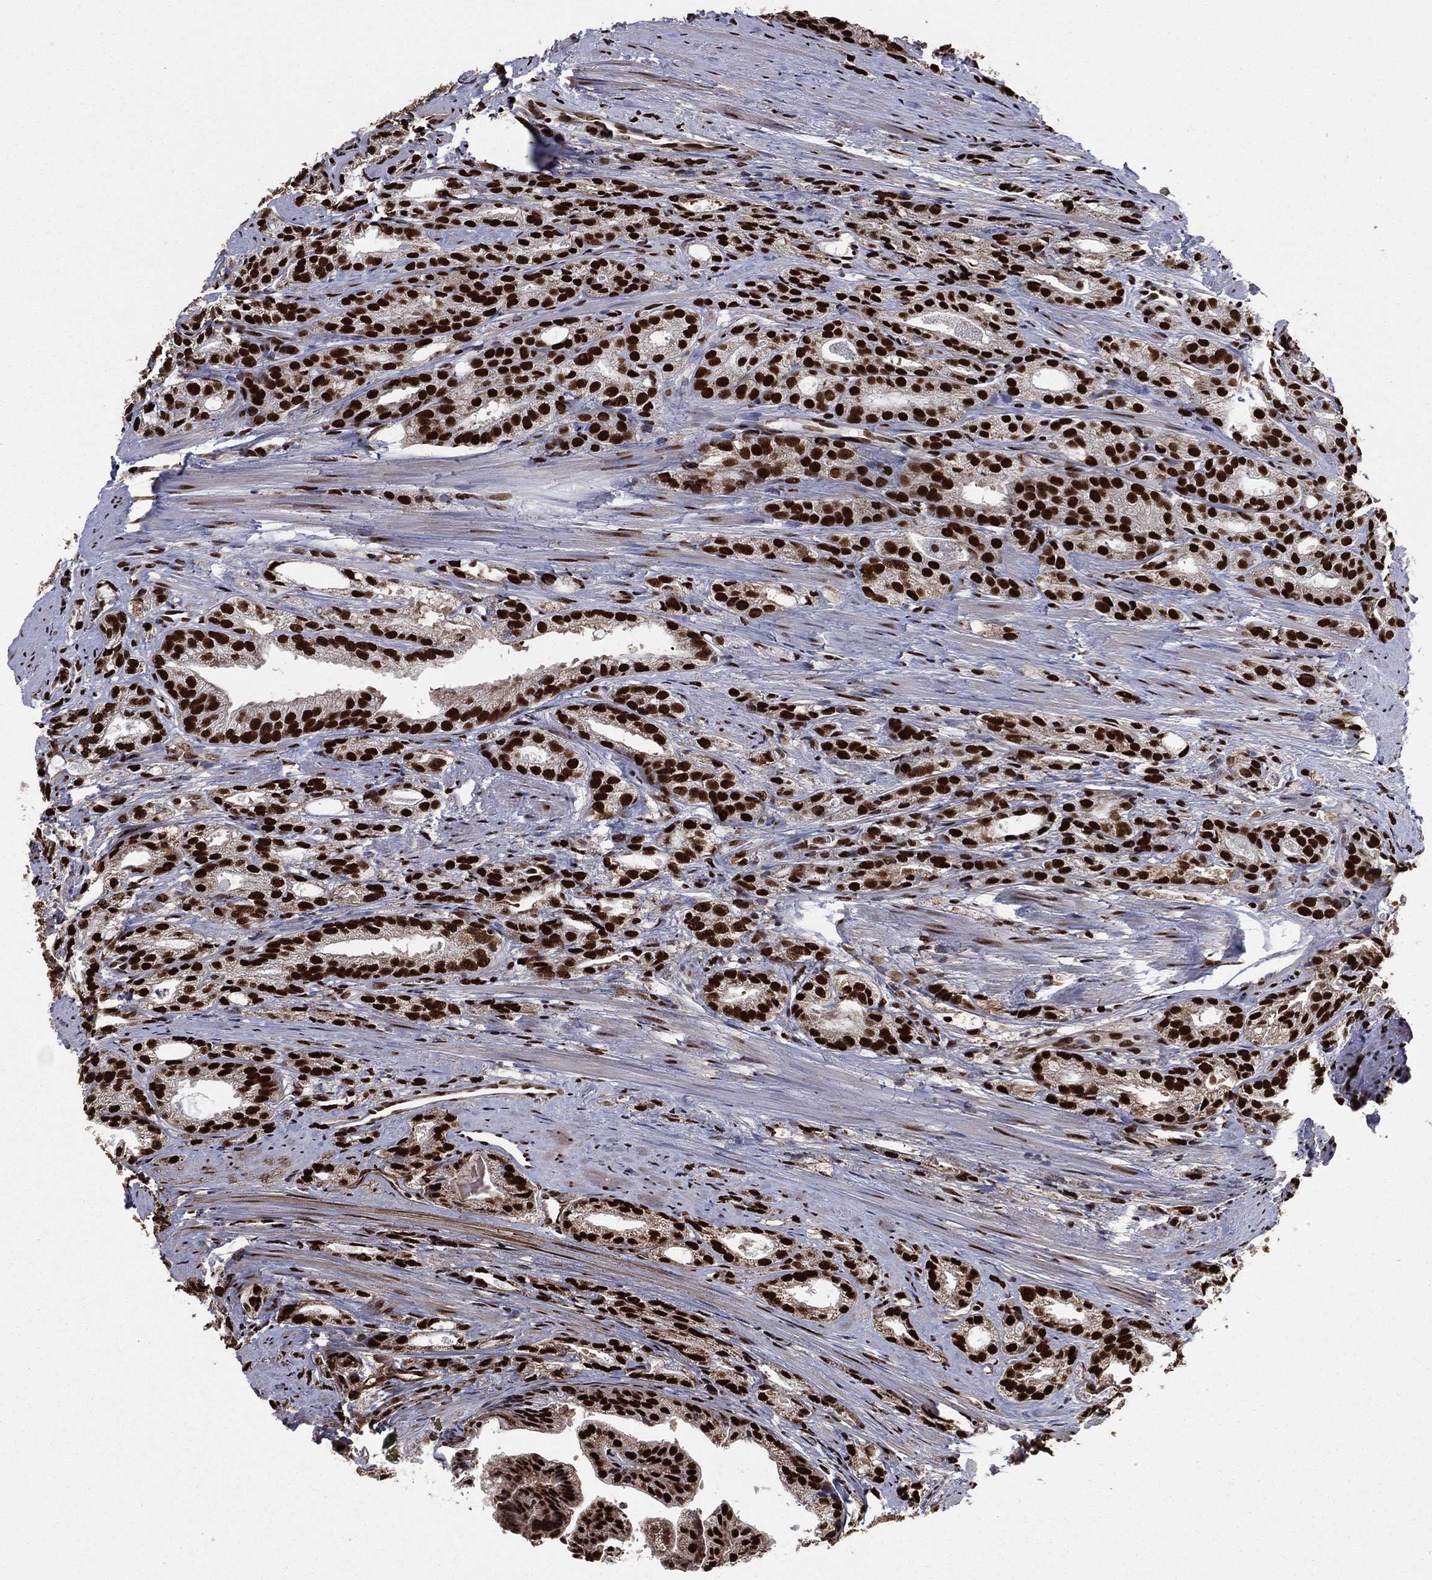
{"staining": {"intensity": "strong", "quantity": ">75%", "location": "nuclear"}, "tissue": "prostate cancer", "cell_type": "Tumor cells", "image_type": "cancer", "snomed": [{"axis": "morphology", "description": "Adenocarcinoma, NOS"}, {"axis": "morphology", "description": "Adenocarcinoma, High grade"}, {"axis": "topography", "description": "Prostate"}], "caption": "Immunohistochemical staining of prostate cancer (adenocarcinoma) displays strong nuclear protein staining in approximately >75% of tumor cells.", "gene": "TP53BP1", "patient": {"sex": "male", "age": 70}}